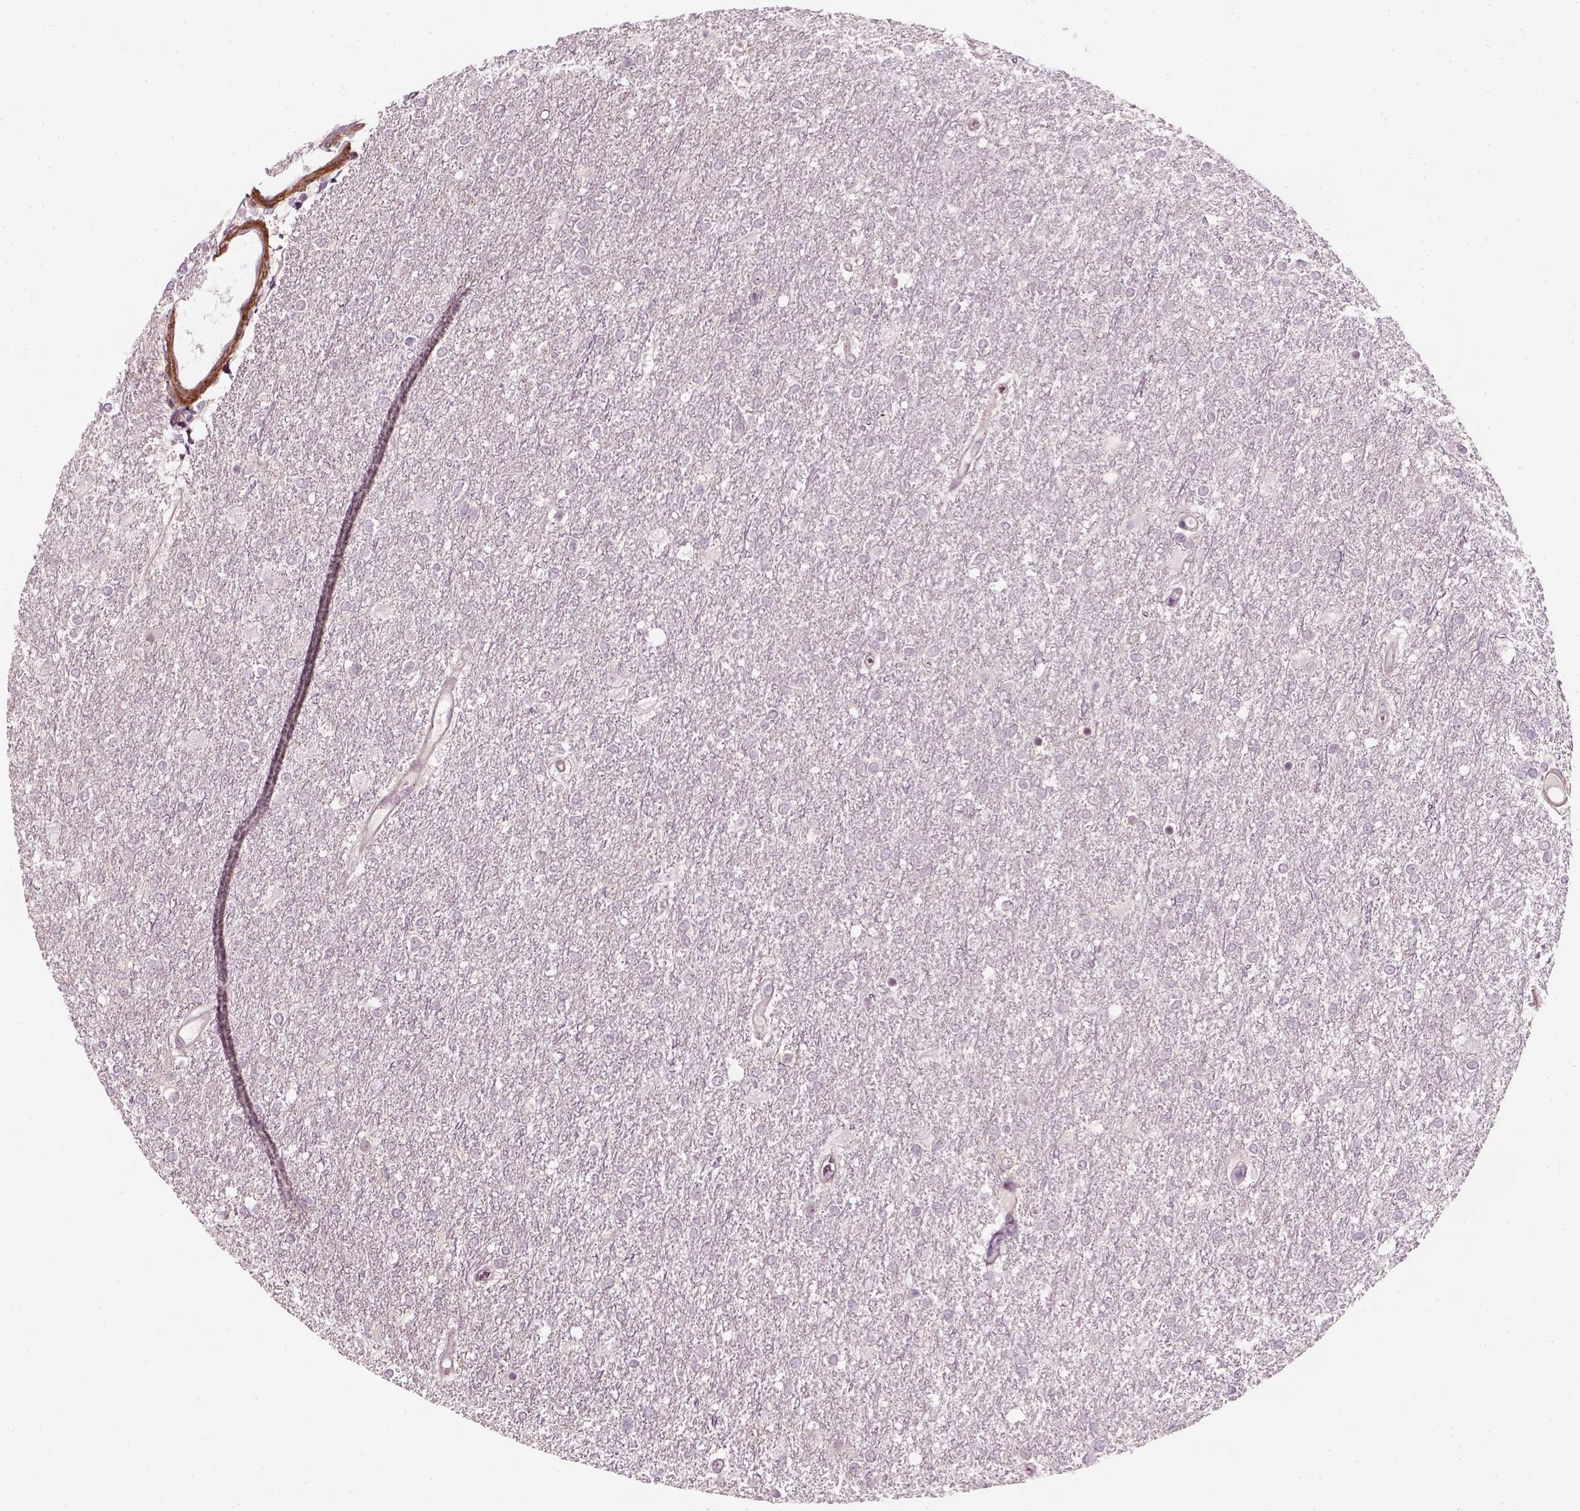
{"staining": {"intensity": "negative", "quantity": "none", "location": "none"}, "tissue": "glioma", "cell_type": "Tumor cells", "image_type": "cancer", "snomed": [{"axis": "morphology", "description": "Glioma, malignant, High grade"}, {"axis": "topography", "description": "Brain"}], "caption": "The IHC micrograph has no significant positivity in tumor cells of malignant glioma (high-grade) tissue.", "gene": "MLIP", "patient": {"sex": "female", "age": 61}}